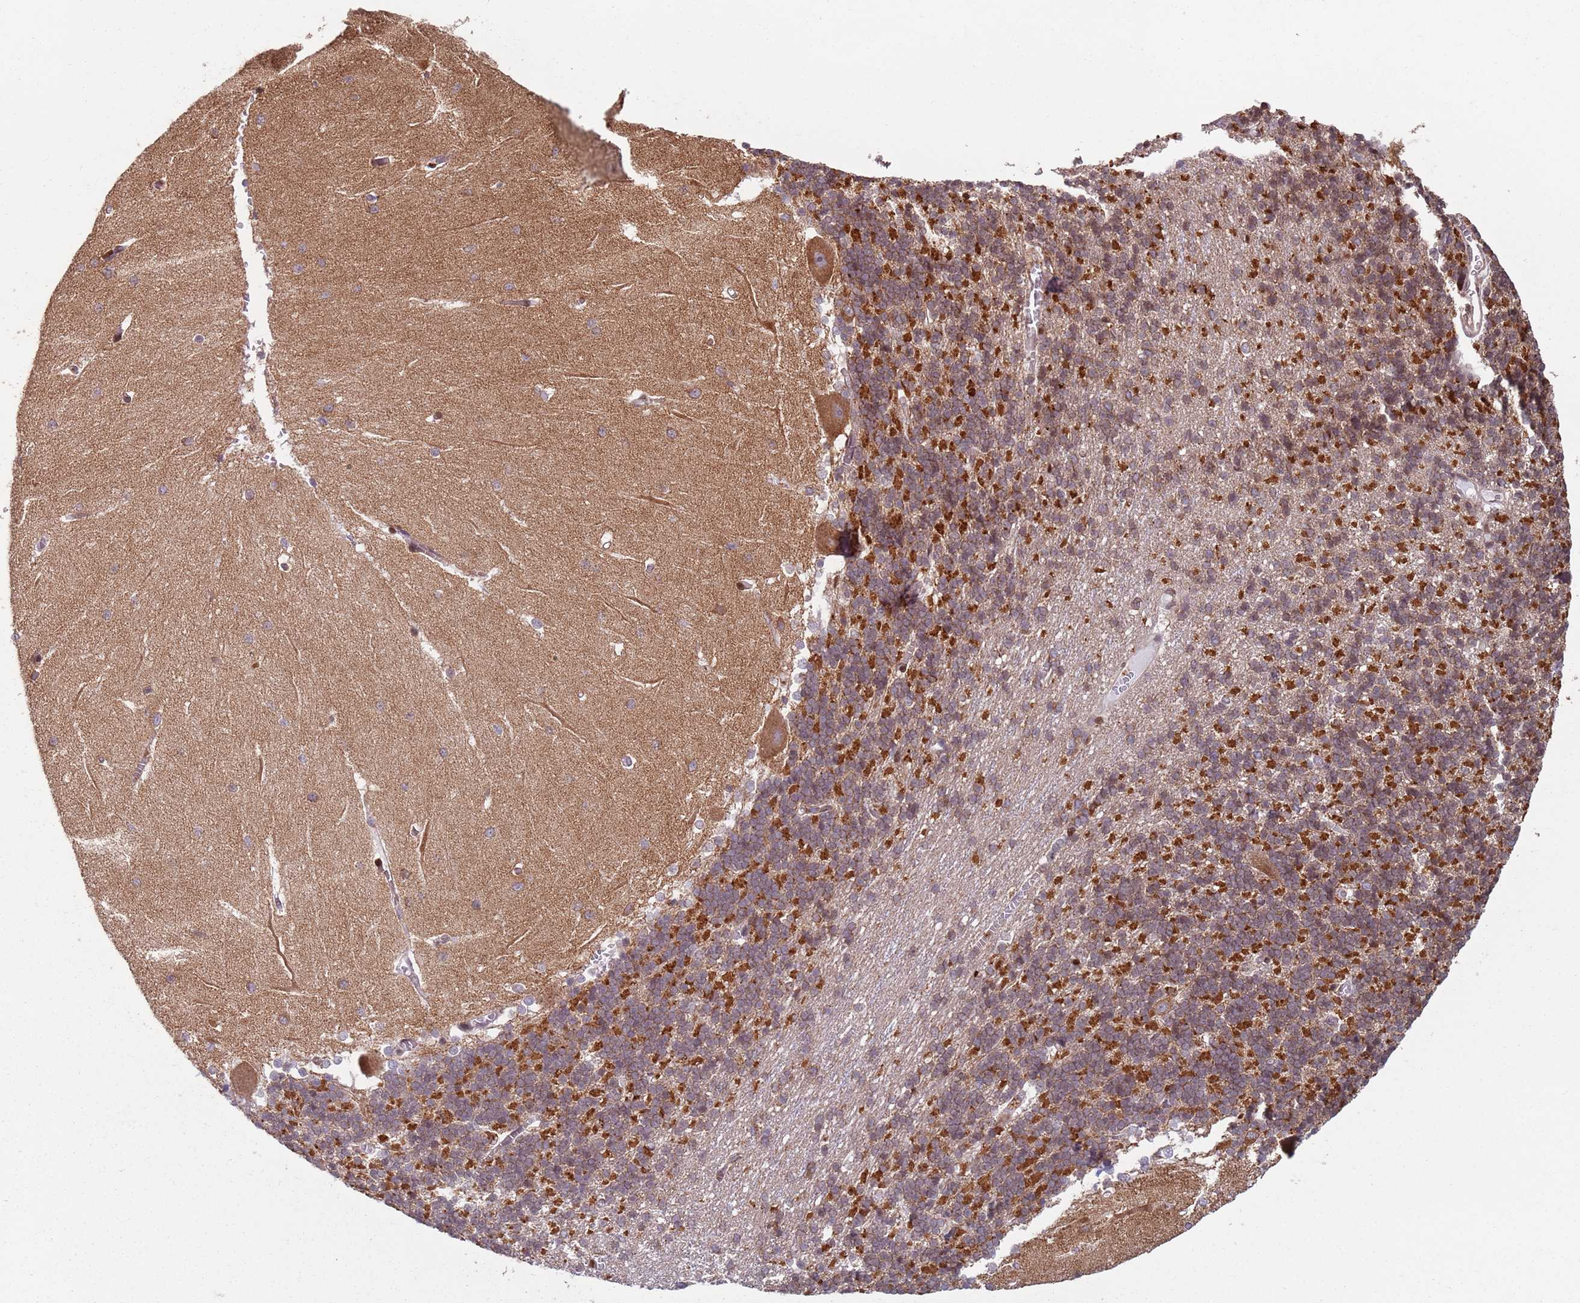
{"staining": {"intensity": "strong", "quantity": "25%-75%", "location": "cytoplasmic/membranous"}, "tissue": "cerebellum", "cell_type": "Cells in granular layer", "image_type": "normal", "snomed": [{"axis": "morphology", "description": "Normal tissue, NOS"}, {"axis": "topography", "description": "Cerebellum"}], "caption": "Protein expression analysis of benign cerebellum demonstrates strong cytoplasmic/membranous positivity in about 25%-75% of cells in granular layer.", "gene": "HNRNPLL", "patient": {"sex": "male", "age": 37}}